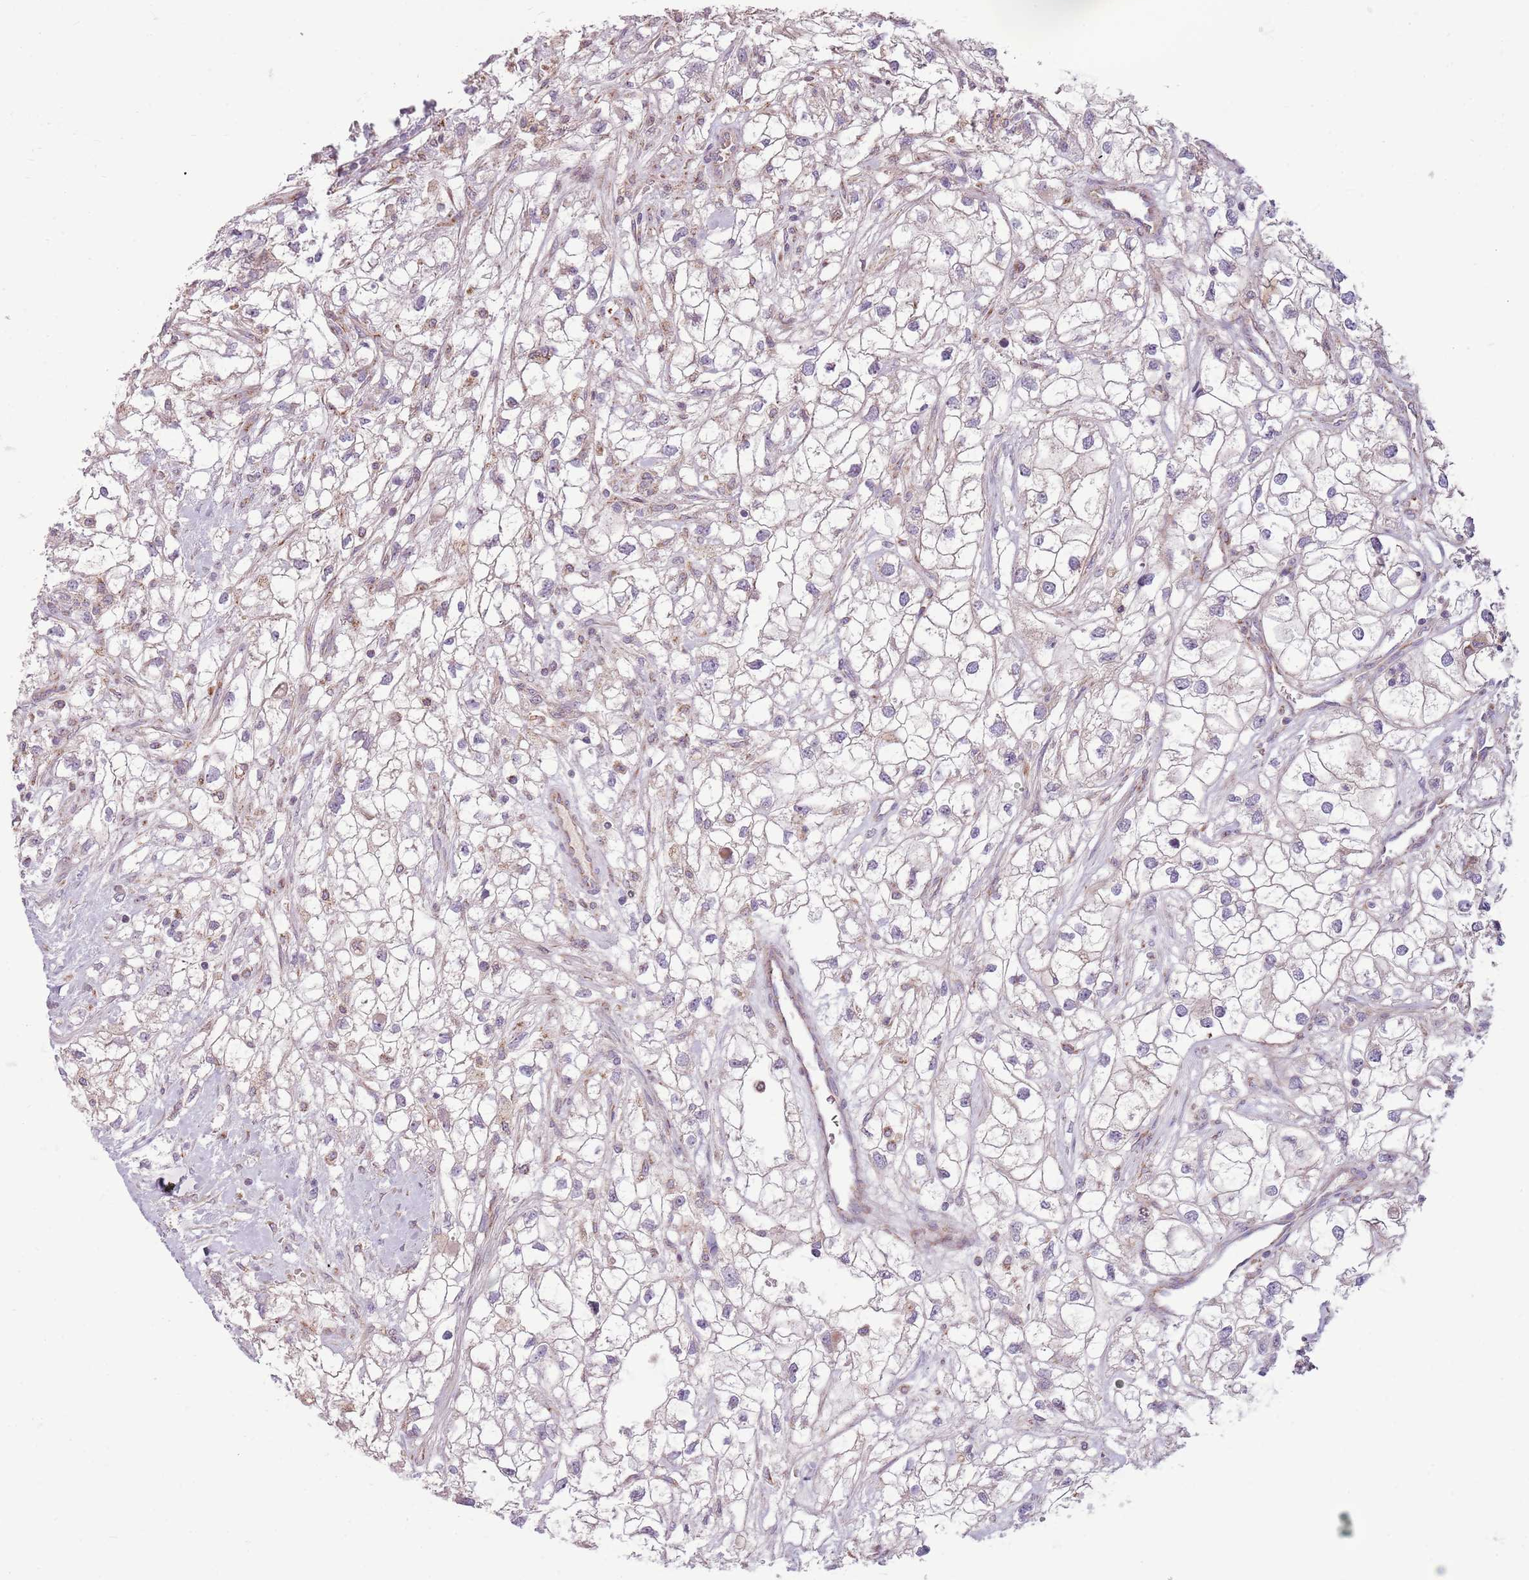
{"staining": {"intensity": "weak", "quantity": "25%-75%", "location": "cytoplasmic/membranous"}, "tissue": "renal cancer", "cell_type": "Tumor cells", "image_type": "cancer", "snomed": [{"axis": "morphology", "description": "Adenocarcinoma, NOS"}, {"axis": "topography", "description": "Kidney"}], "caption": "Weak cytoplasmic/membranous staining is seen in about 25%-75% of tumor cells in renal cancer.", "gene": "ZNF530", "patient": {"sex": "male", "age": 59}}